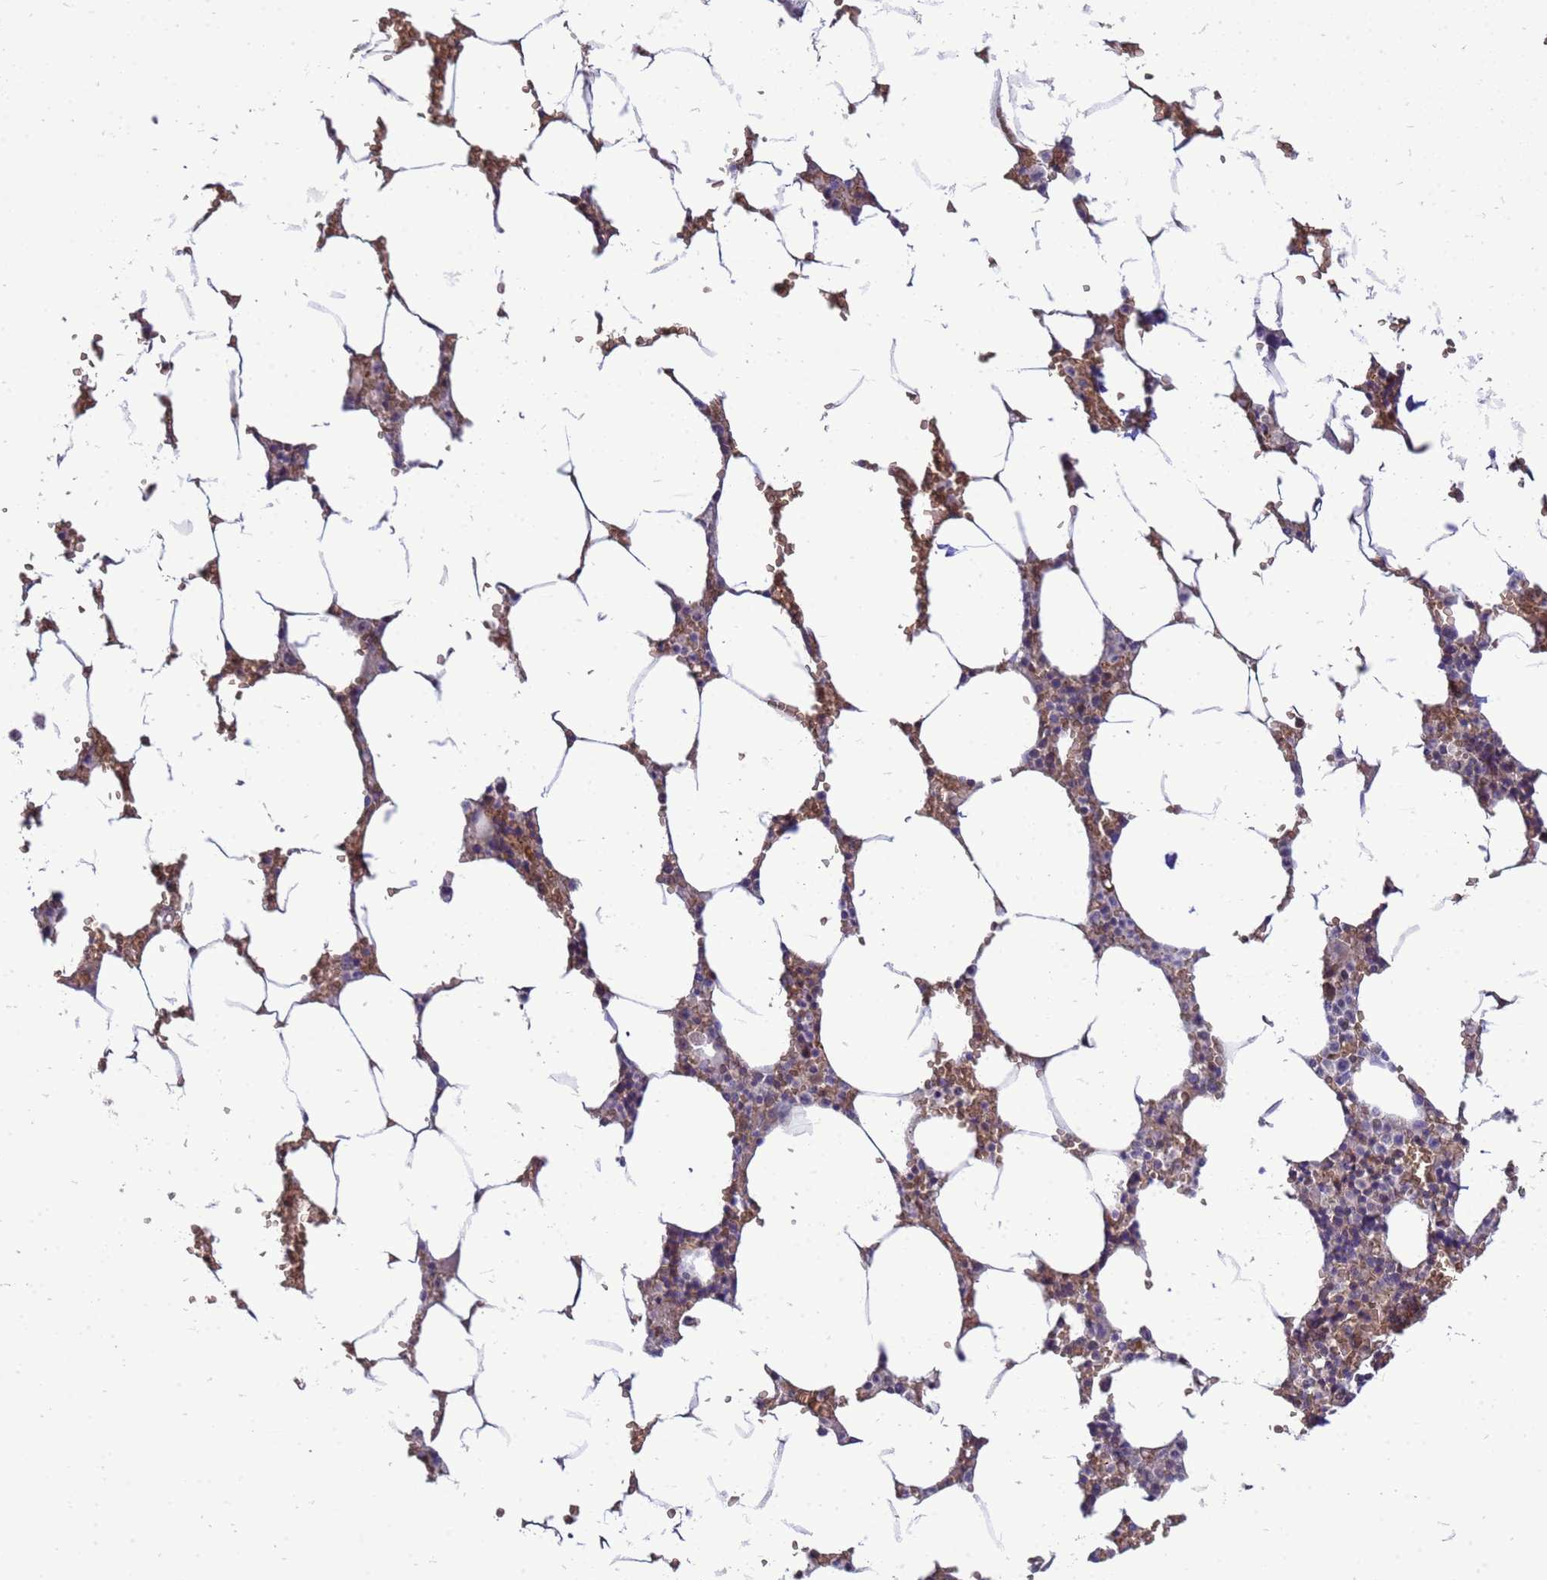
{"staining": {"intensity": "weak", "quantity": "<25%", "location": "cytoplasmic/membranous"}, "tissue": "bone marrow", "cell_type": "Hematopoietic cells", "image_type": "normal", "snomed": [{"axis": "morphology", "description": "Normal tissue, NOS"}, {"axis": "topography", "description": "Bone marrow"}], "caption": "A high-resolution micrograph shows immunohistochemistry (IHC) staining of normal bone marrow, which shows no significant staining in hematopoietic cells. Nuclei are stained in blue.", "gene": "EIF4EBP3", "patient": {"sex": "male", "age": 70}}